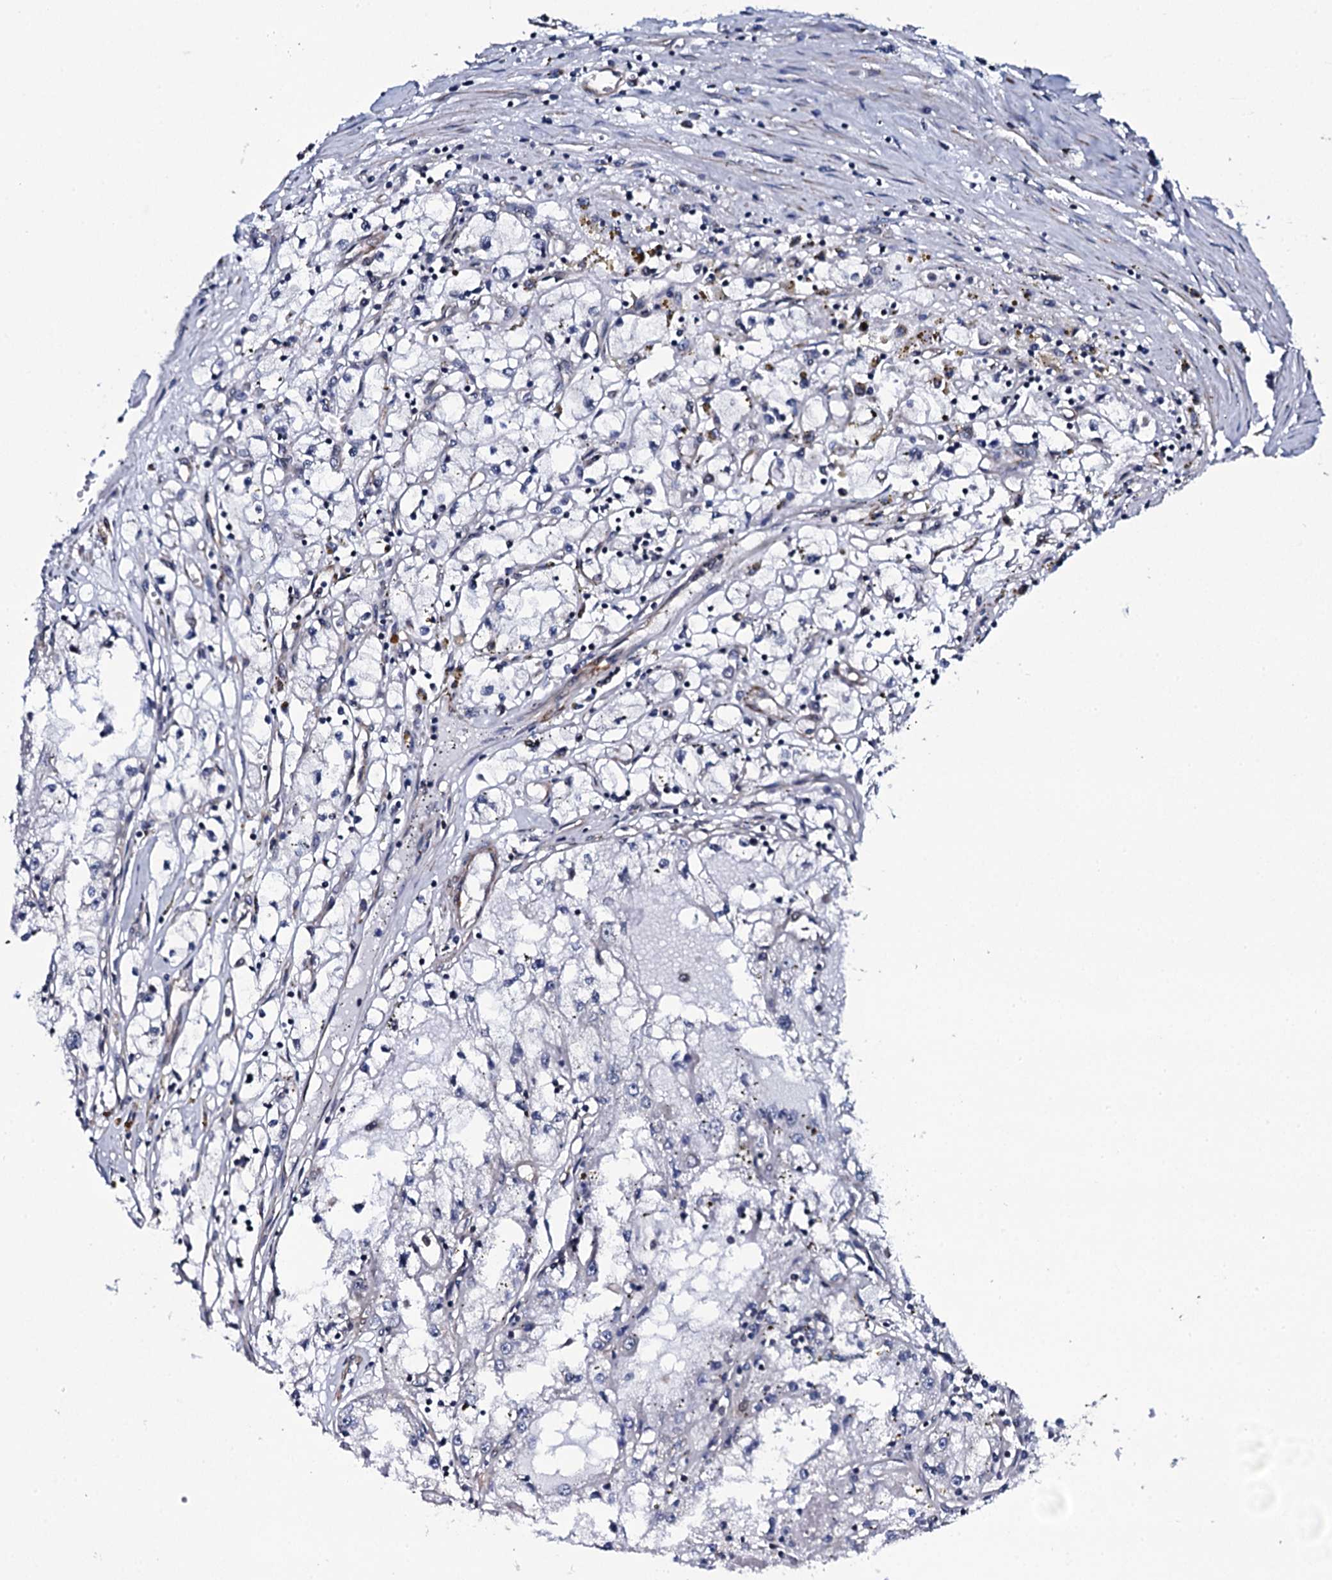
{"staining": {"intensity": "negative", "quantity": "none", "location": "none"}, "tissue": "renal cancer", "cell_type": "Tumor cells", "image_type": "cancer", "snomed": [{"axis": "morphology", "description": "Adenocarcinoma, NOS"}, {"axis": "topography", "description": "Kidney"}], "caption": "IHC image of renal cancer (adenocarcinoma) stained for a protein (brown), which shows no staining in tumor cells. (Immunohistochemistry, brightfield microscopy, high magnification).", "gene": "CWC15", "patient": {"sex": "male", "age": 56}}